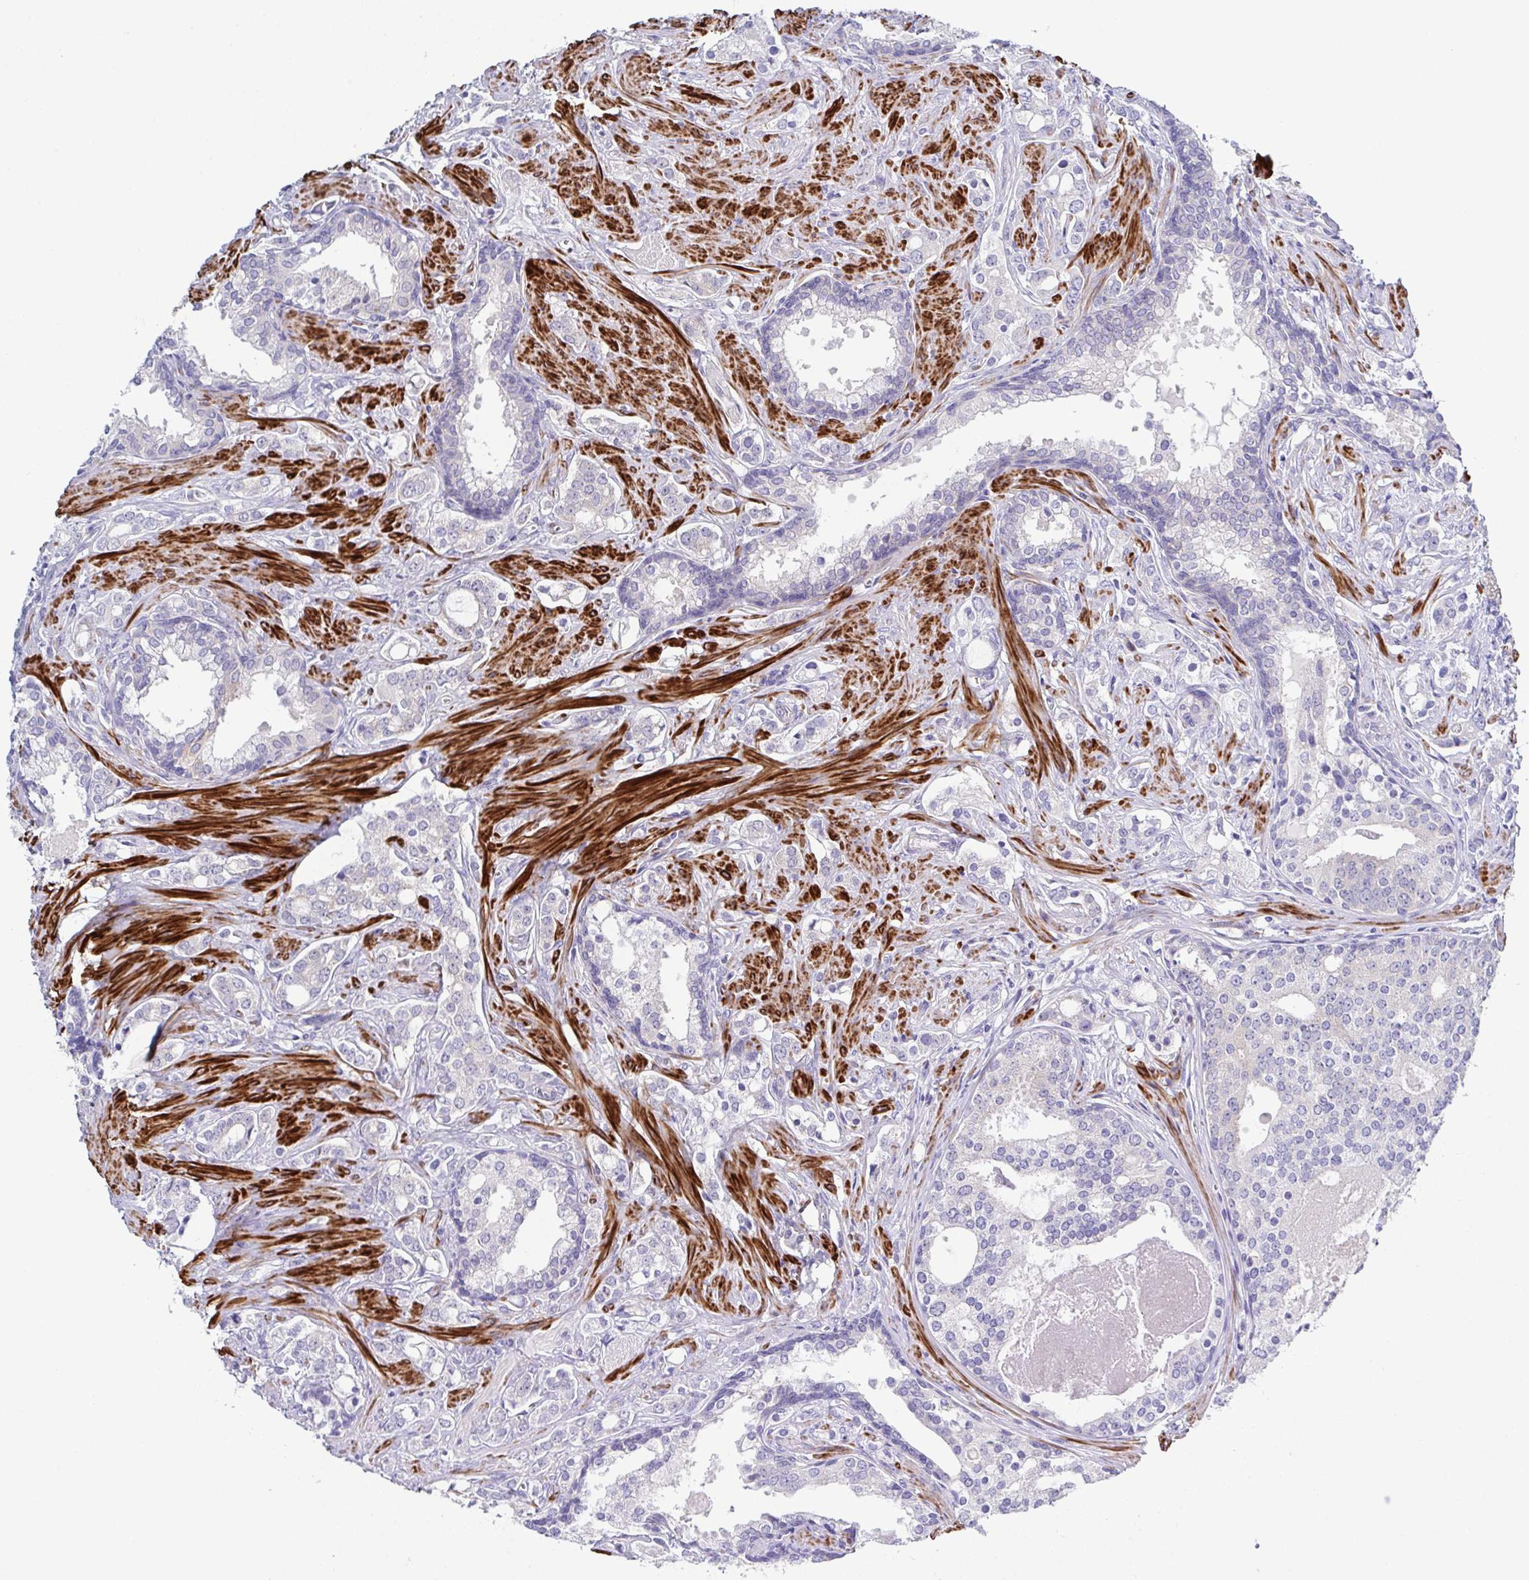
{"staining": {"intensity": "negative", "quantity": "none", "location": "none"}, "tissue": "prostate cancer", "cell_type": "Tumor cells", "image_type": "cancer", "snomed": [{"axis": "morphology", "description": "Adenocarcinoma, Medium grade"}, {"axis": "topography", "description": "Prostate"}], "caption": "This histopathology image is of medium-grade adenocarcinoma (prostate) stained with immunohistochemistry (IHC) to label a protein in brown with the nuclei are counter-stained blue. There is no expression in tumor cells. The staining was performed using DAB (3,3'-diaminobenzidine) to visualize the protein expression in brown, while the nuclei were stained in blue with hematoxylin (Magnification: 20x).", "gene": "CFAP97D1", "patient": {"sex": "male", "age": 57}}